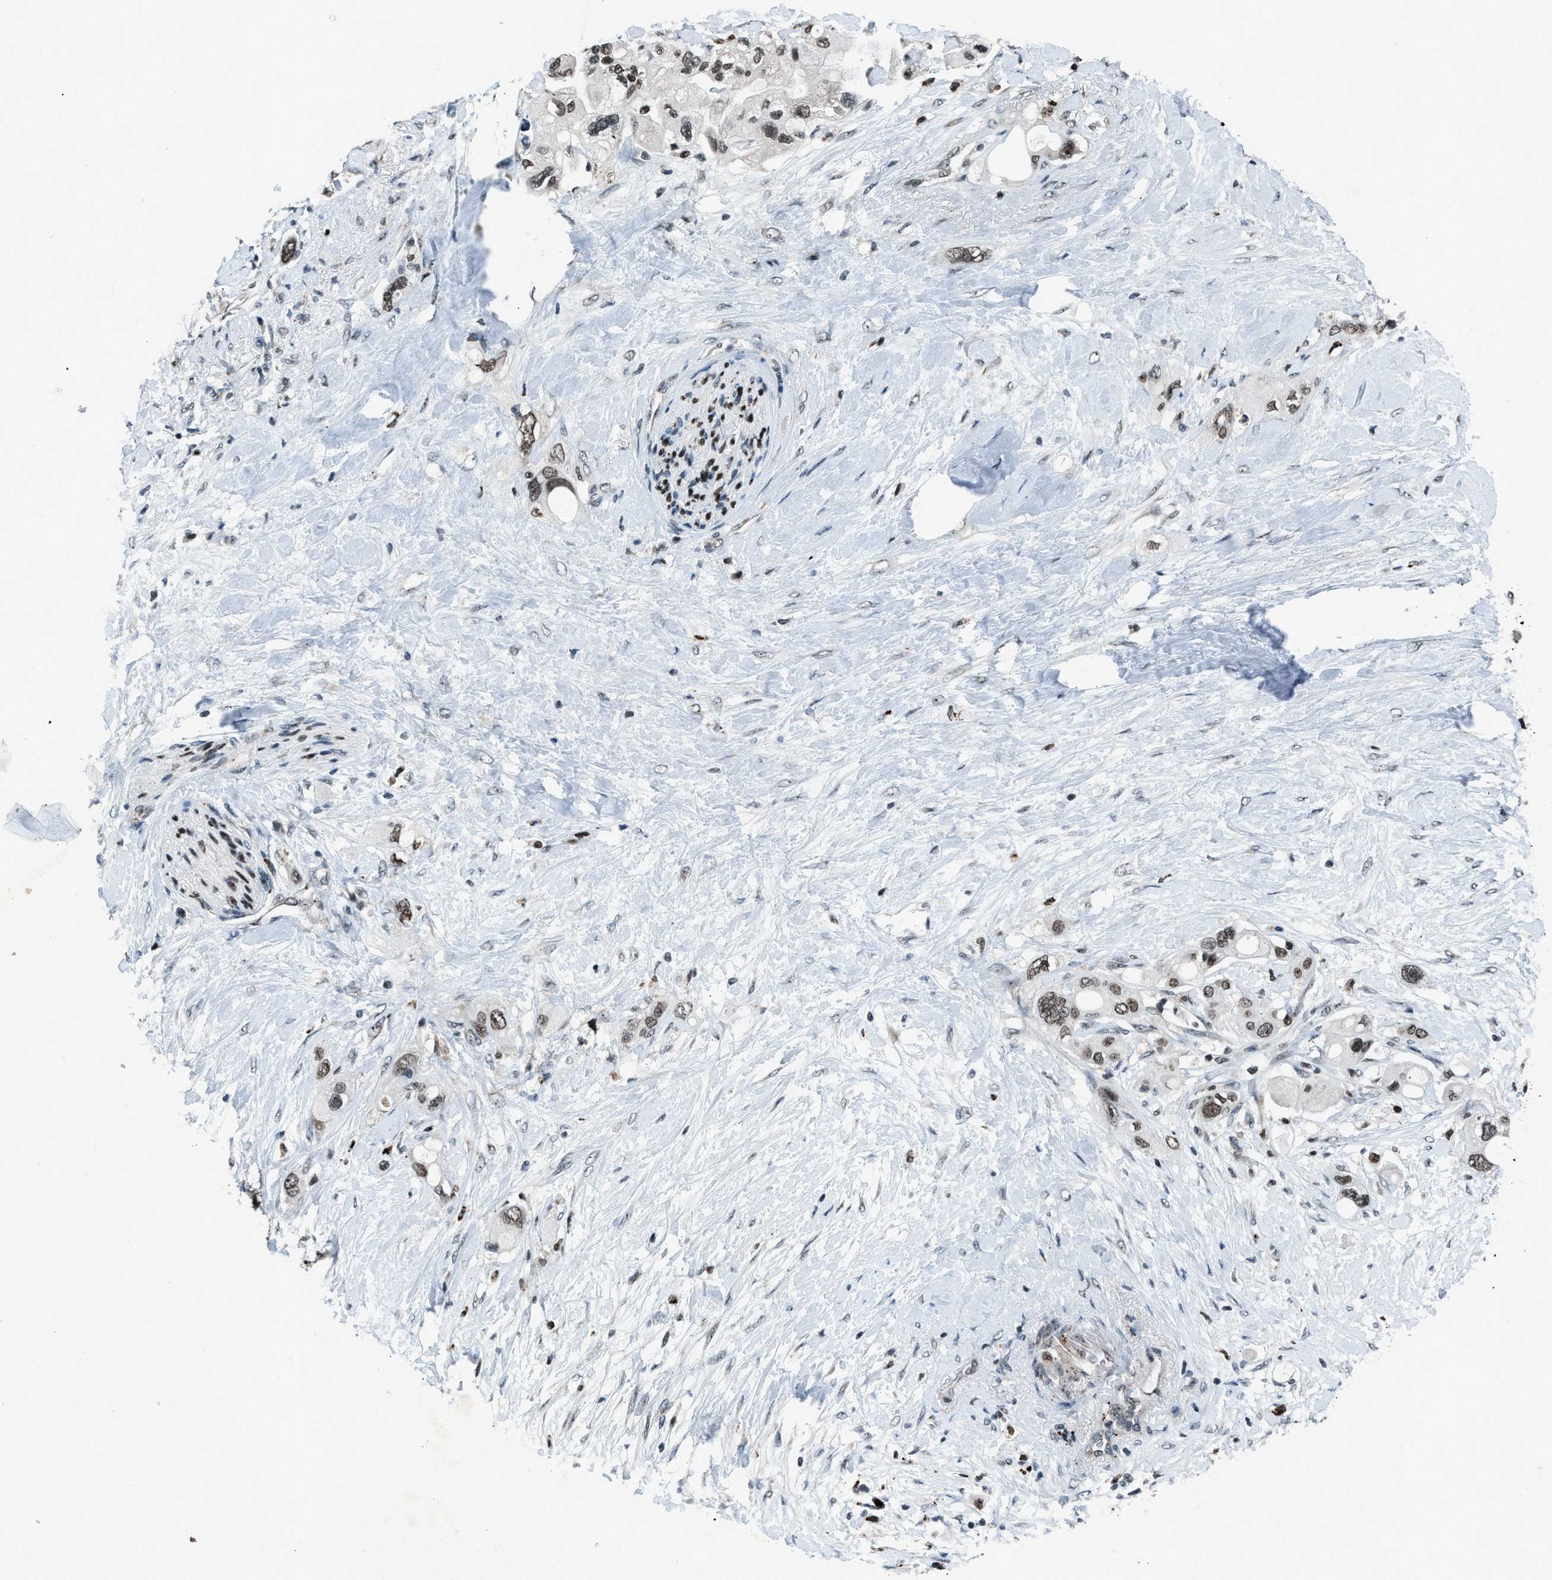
{"staining": {"intensity": "moderate", "quantity": ">75%", "location": "nuclear"}, "tissue": "pancreatic cancer", "cell_type": "Tumor cells", "image_type": "cancer", "snomed": [{"axis": "morphology", "description": "Adenocarcinoma, NOS"}, {"axis": "topography", "description": "Pancreas"}], "caption": "Immunohistochemical staining of pancreatic cancer shows moderate nuclear protein positivity in about >75% of tumor cells. Ihc stains the protein in brown and the nuclei are stained blue.", "gene": "ADCY1", "patient": {"sex": "female", "age": 56}}